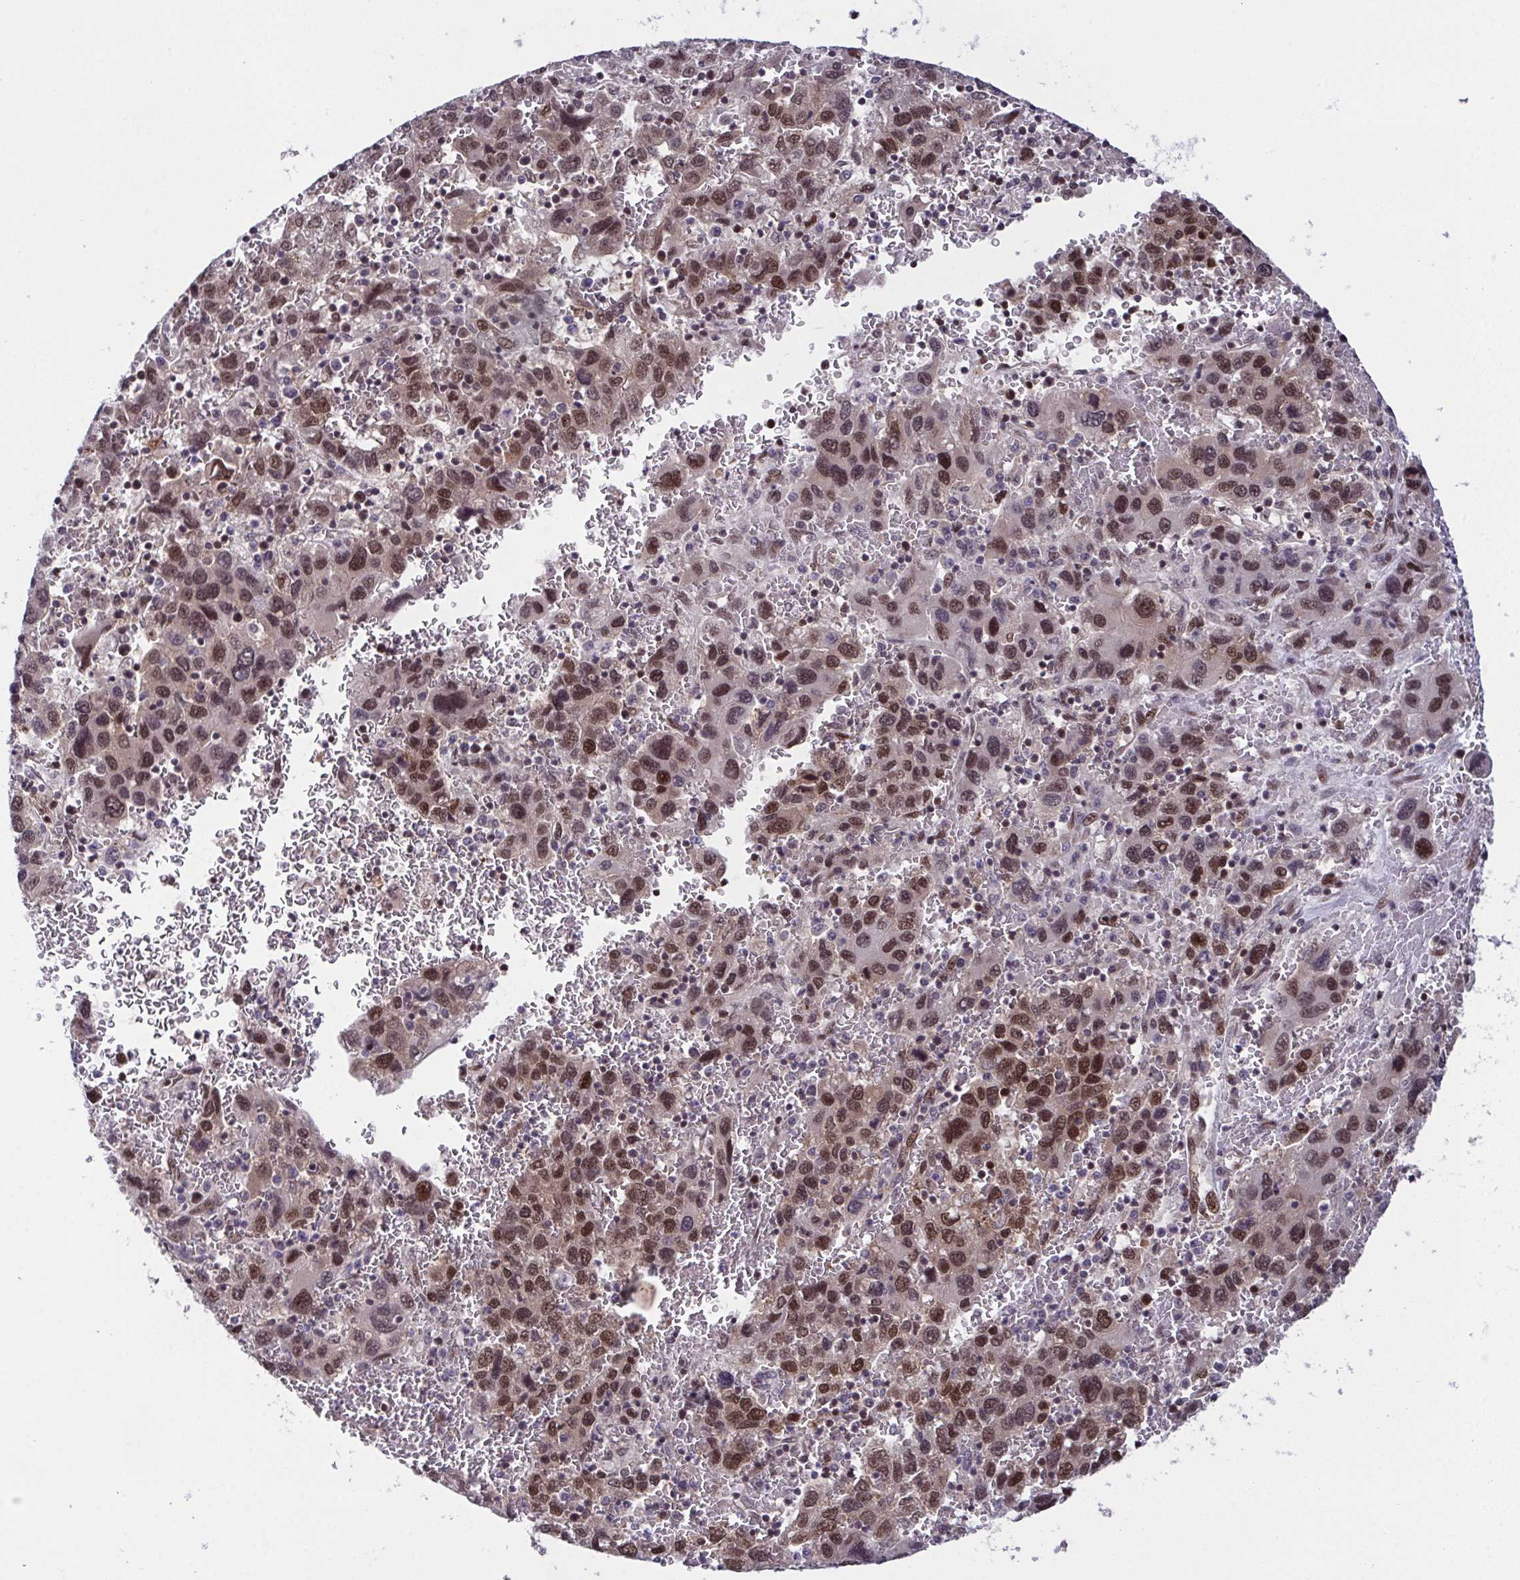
{"staining": {"intensity": "moderate", "quantity": ">75%", "location": "nuclear"}, "tissue": "liver cancer", "cell_type": "Tumor cells", "image_type": "cancer", "snomed": [{"axis": "morphology", "description": "Carcinoma, Hepatocellular, NOS"}, {"axis": "topography", "description": "Liver"}], "caption": "Immunohistochemical staining of liver hepatocellular carcinoma reveals moderate nuclear protein expression in about >75% of tumor cells.", "gene": "DNAJB1", "patient": {"sex": "male", "age": 69}}